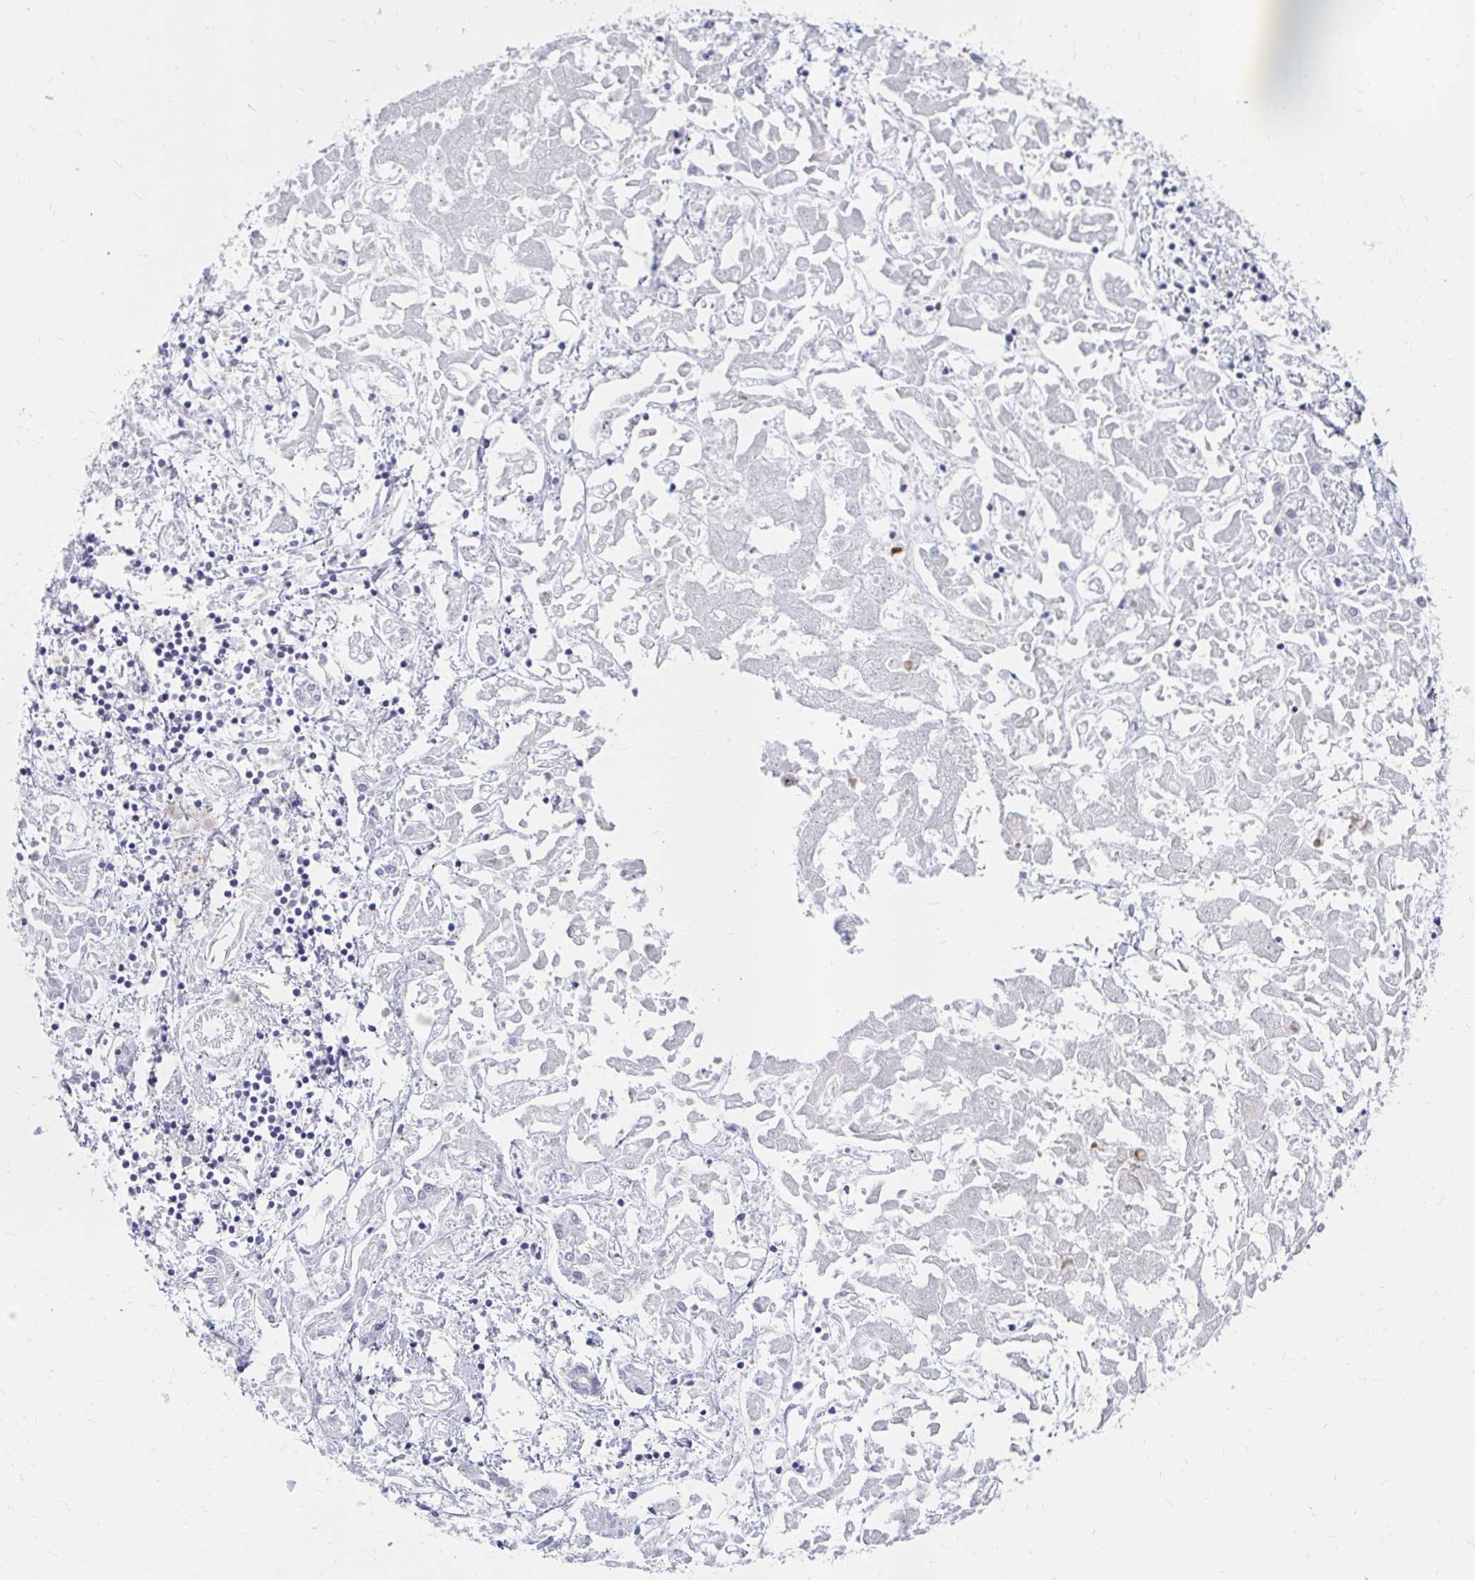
{"staining": {"intensity": "negative", "quantity": "none", "location": "none"}, "tissue": "liver cancer", "cell_type": "Tumor cells", "image_type": "cancer", "snomed": [{"axis": "morphology", "description": "Cholangiocarcinoma"}, {"axis": "topography", "description": "Liver"}], "caption": "There is no significant expression in tumor cells of liver cholangiocarcinoma. (DAB (3,3'-diaminobenzidine) immunohistochemistry (IHC) with hematoxylin counter stain).", "gene": "C19orf81", "patient": {"sex": "female", "age": 64}}